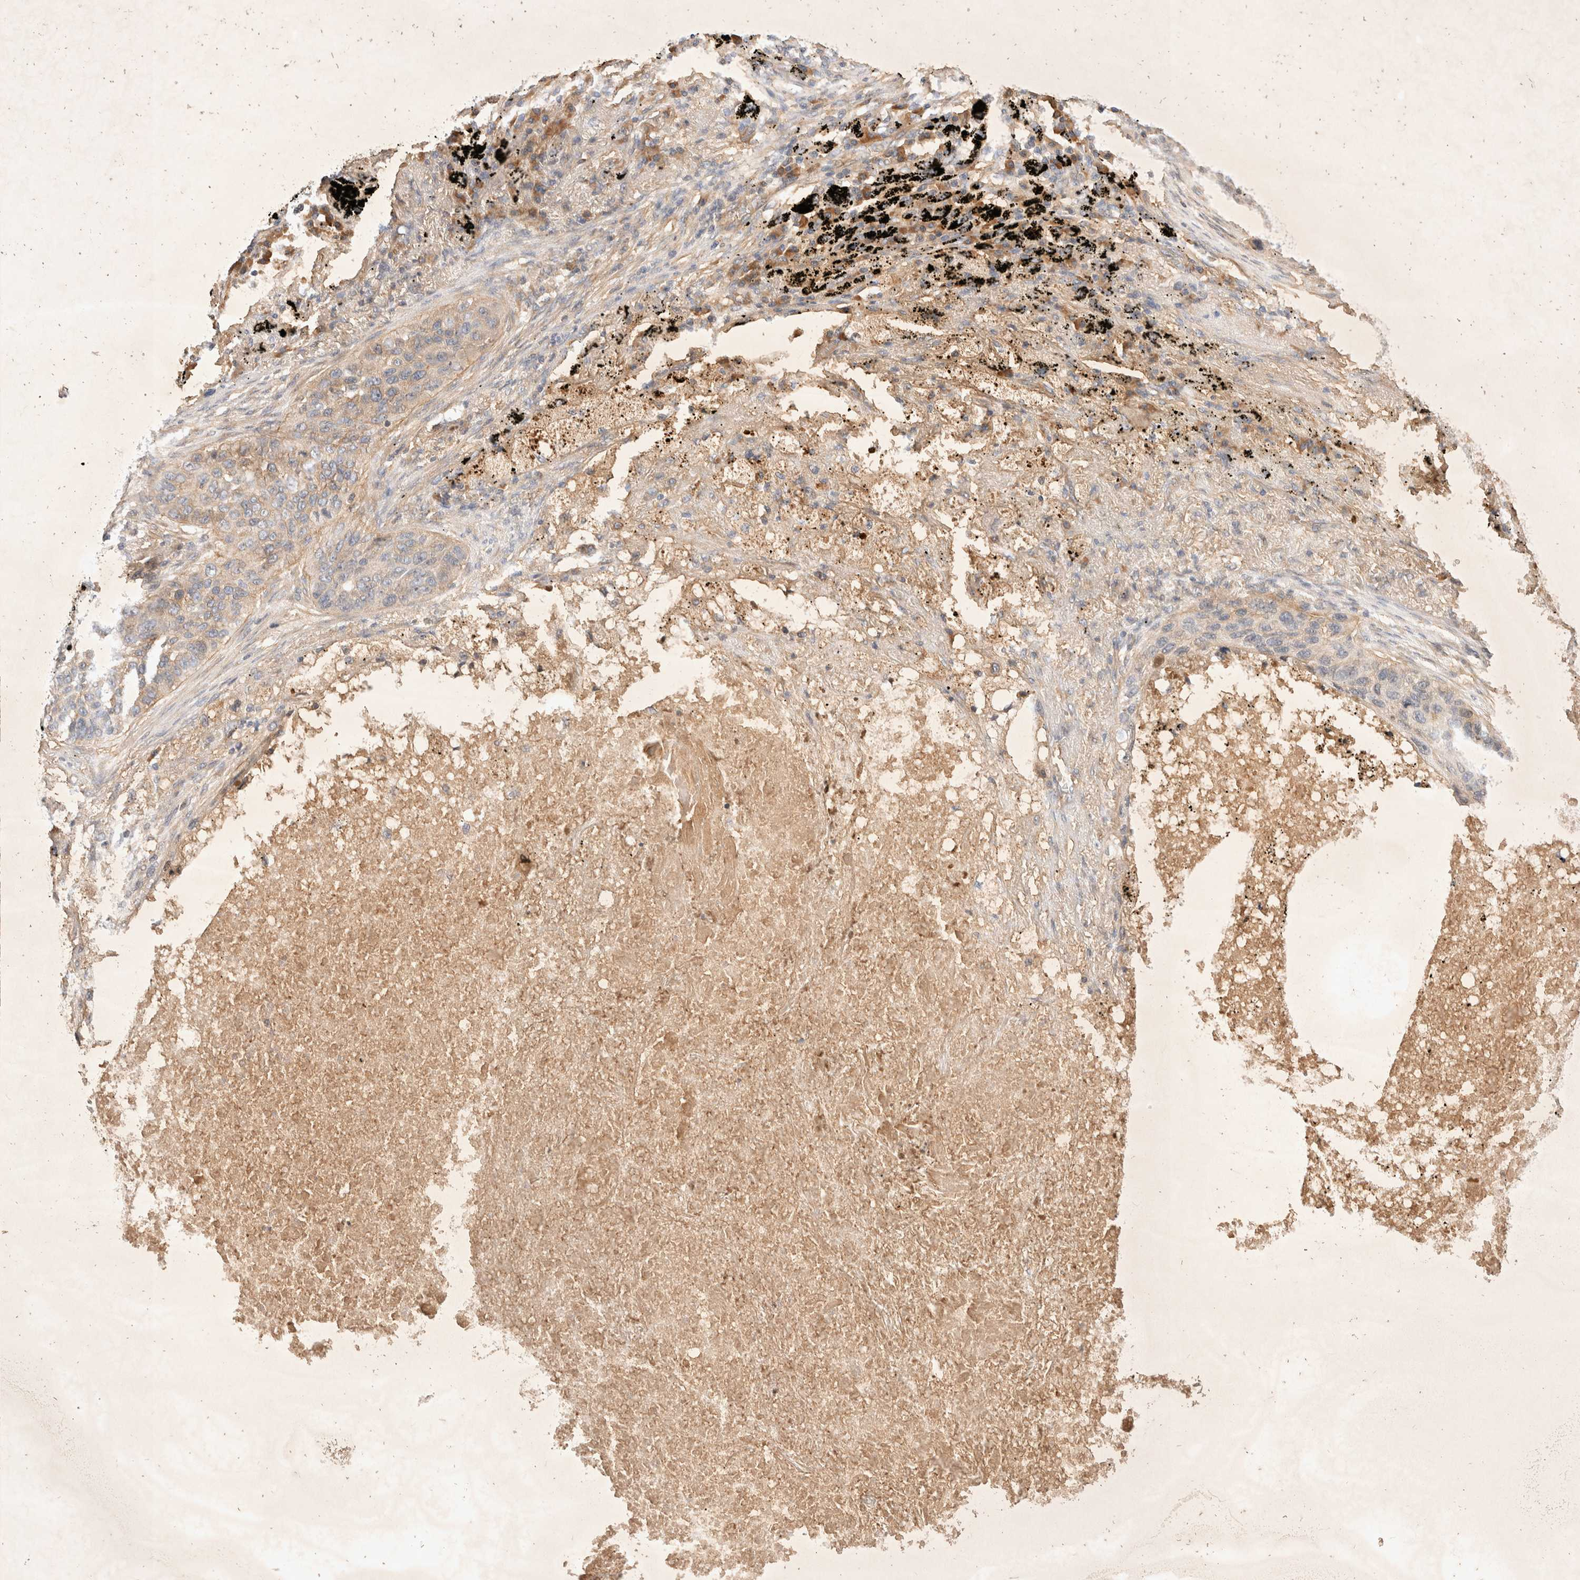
{"staining": {"intensity": "weak", "quantity": "<25%", "location": "cytoplasmic/membranous"}, "tissue": "lung cancer", "cell_type": "Tumor cells", "image_type": "cancer", "snomed": [{"axis": "morphology", "description": "Squamous cell carcinoma, NOS"}, {"axis": "topography", "description": "Lung"}], "caption": "An immunohistochemistry image of lung cancer is shown. There is no staining in tumor cells of lung cancer.", "gene": "YES1", "patient": {"sex": "female", "age": 63}}